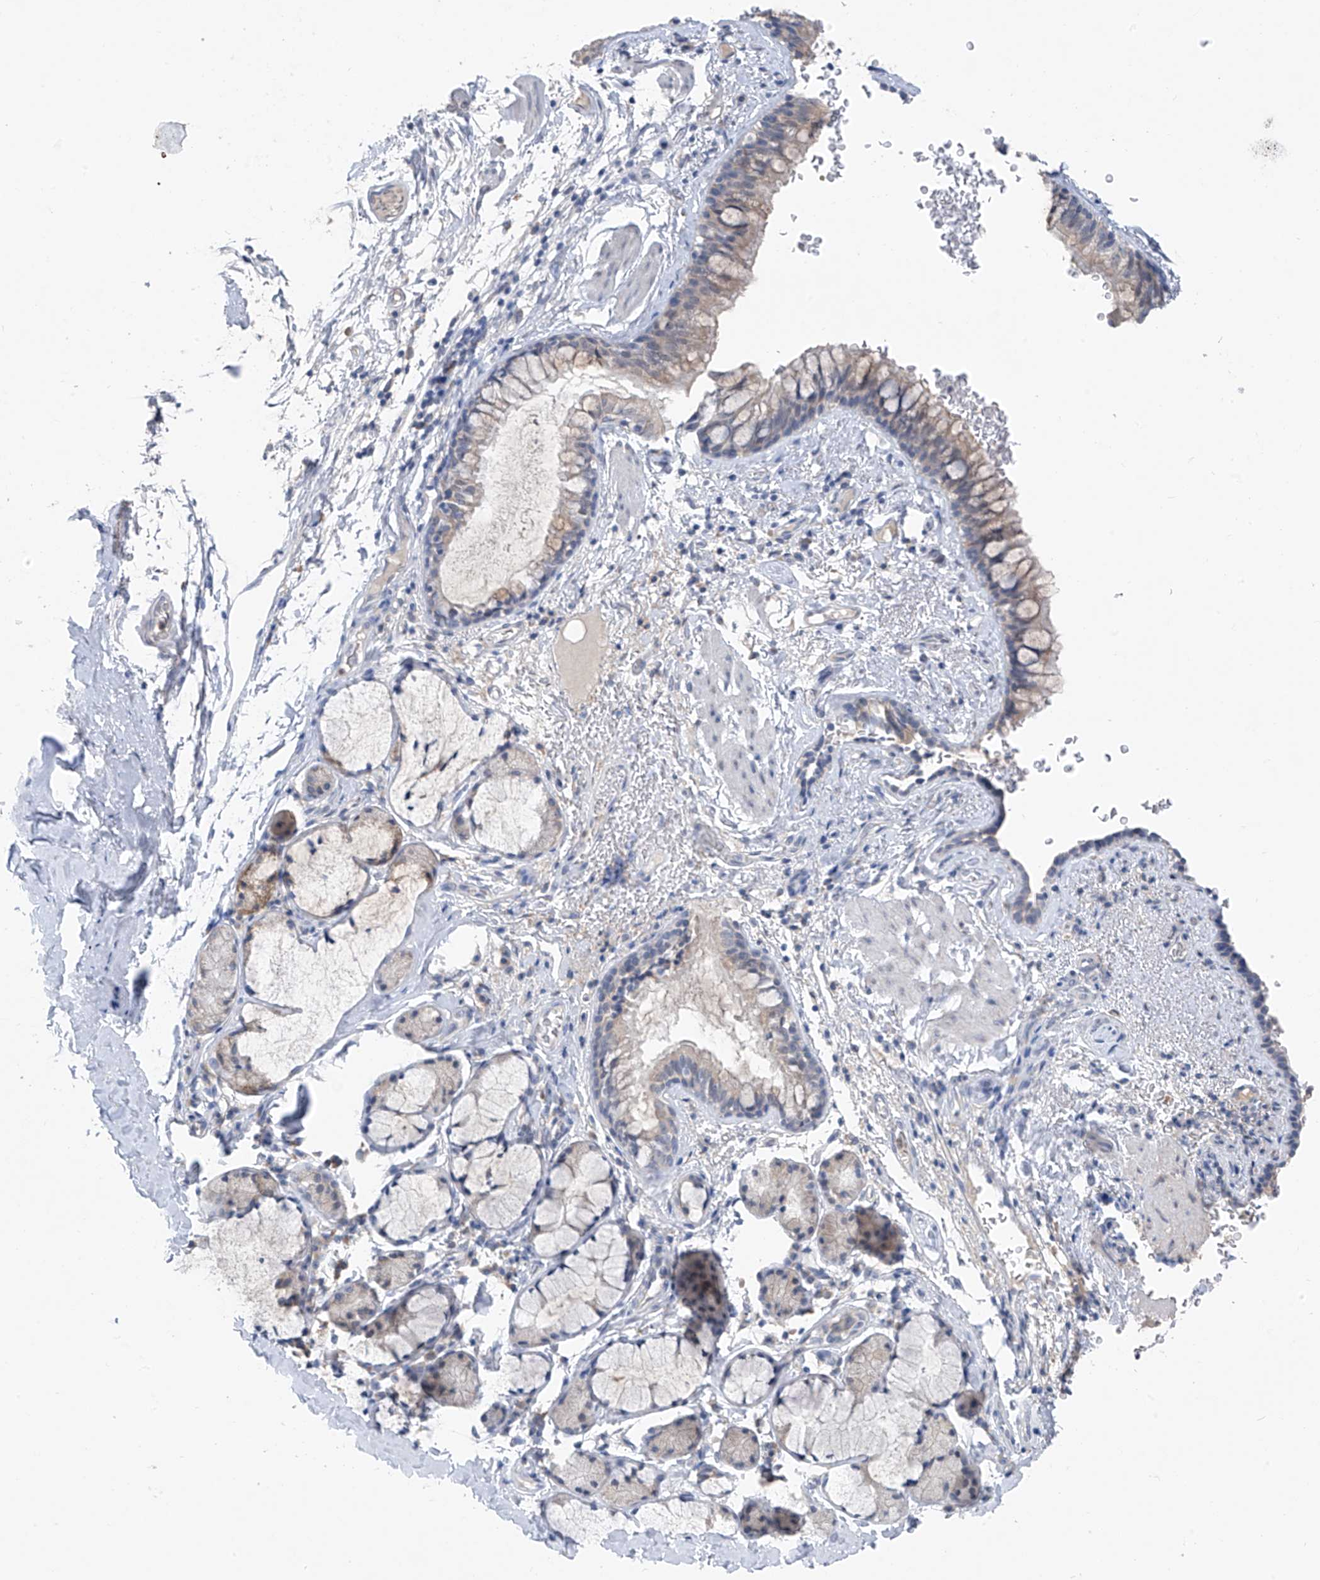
{"staining": {"intensity": "weak", "quantity": ">75%", "location": "cytoplasmic/membranous,nuclear"}, "tissue": "bronchus", "cell_type": "Respiratory epithelial cells", "image_type": "normal", "snomed": [{"axis": "morphology", "description": "Normal tissue, NOS"}, {"axis": "topography", "description": "Cartilage tissue"}, {"axis": "topography", "description": "Bronchus"}], "caption": "IHC of normal bronchus displays low levels of weak cytoplasmic/membranous,nuclear expression in approximately >75% of respiratory epithelial cells. Immunohistochemistry (ihc) stains the protein of interest in brown and the nuclei are stained blue.", "gene": "CYP4V2", "patient": {"sex": "female", "age": 36}}